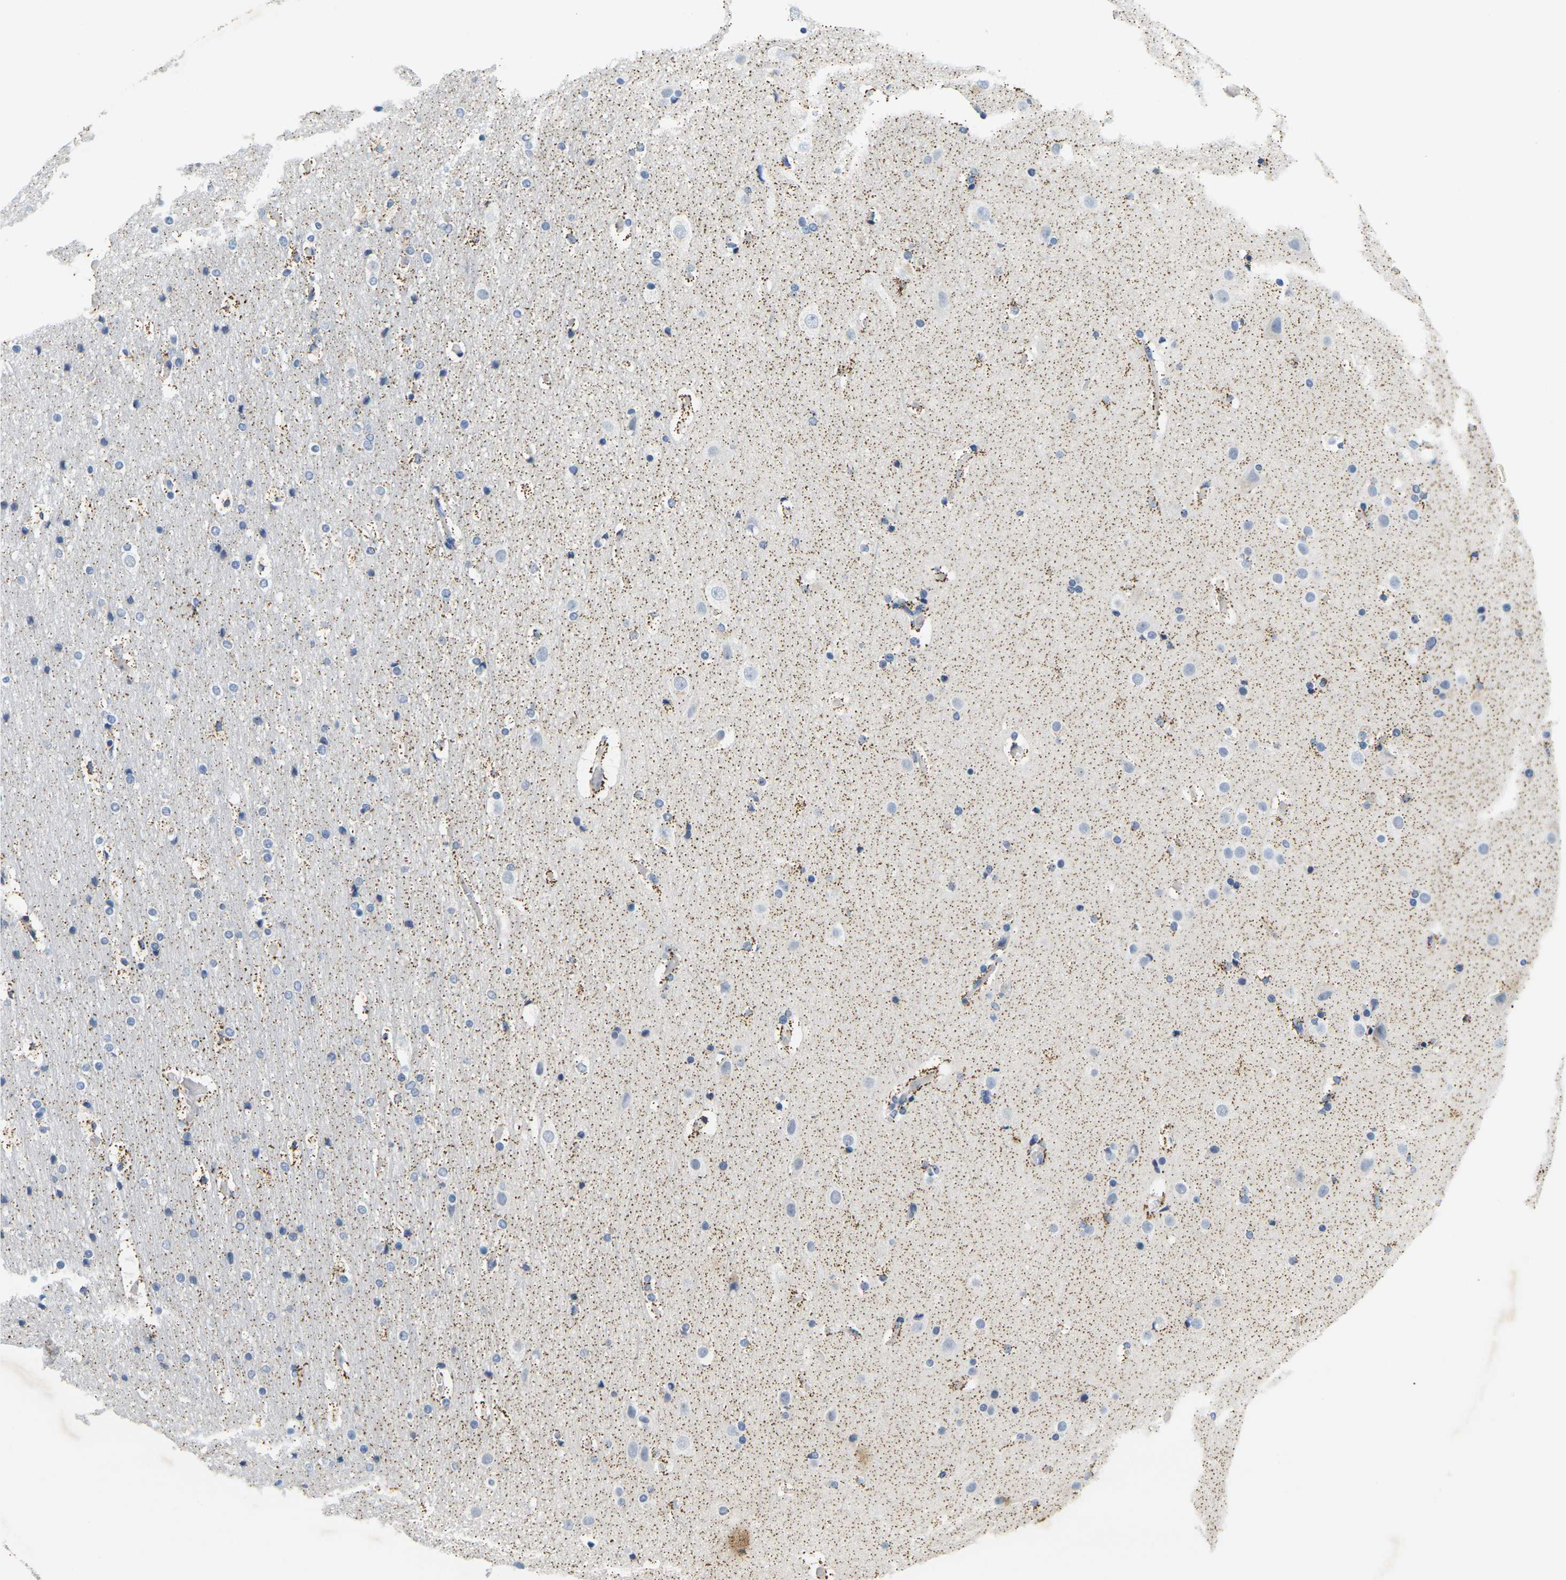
{"staining": {"intensity": "negative", "quantity": "none", "location": "none"}, "tissue": "cerebral cortex", "cell_type": "Endothelial cells", "image_type": "normal", "snomed": [{"axis": "morphology", "description": "Normal tissue, NOS"}, {"axis": "topography", "description": "Cerebral cortex"}], "caption": "Normal cerebral cortex was stained to show a protein in brown. There is no significant positivity in endothelial cells.", "gene": "KLK5", "patient": {"sex": "male", "age": 57}}